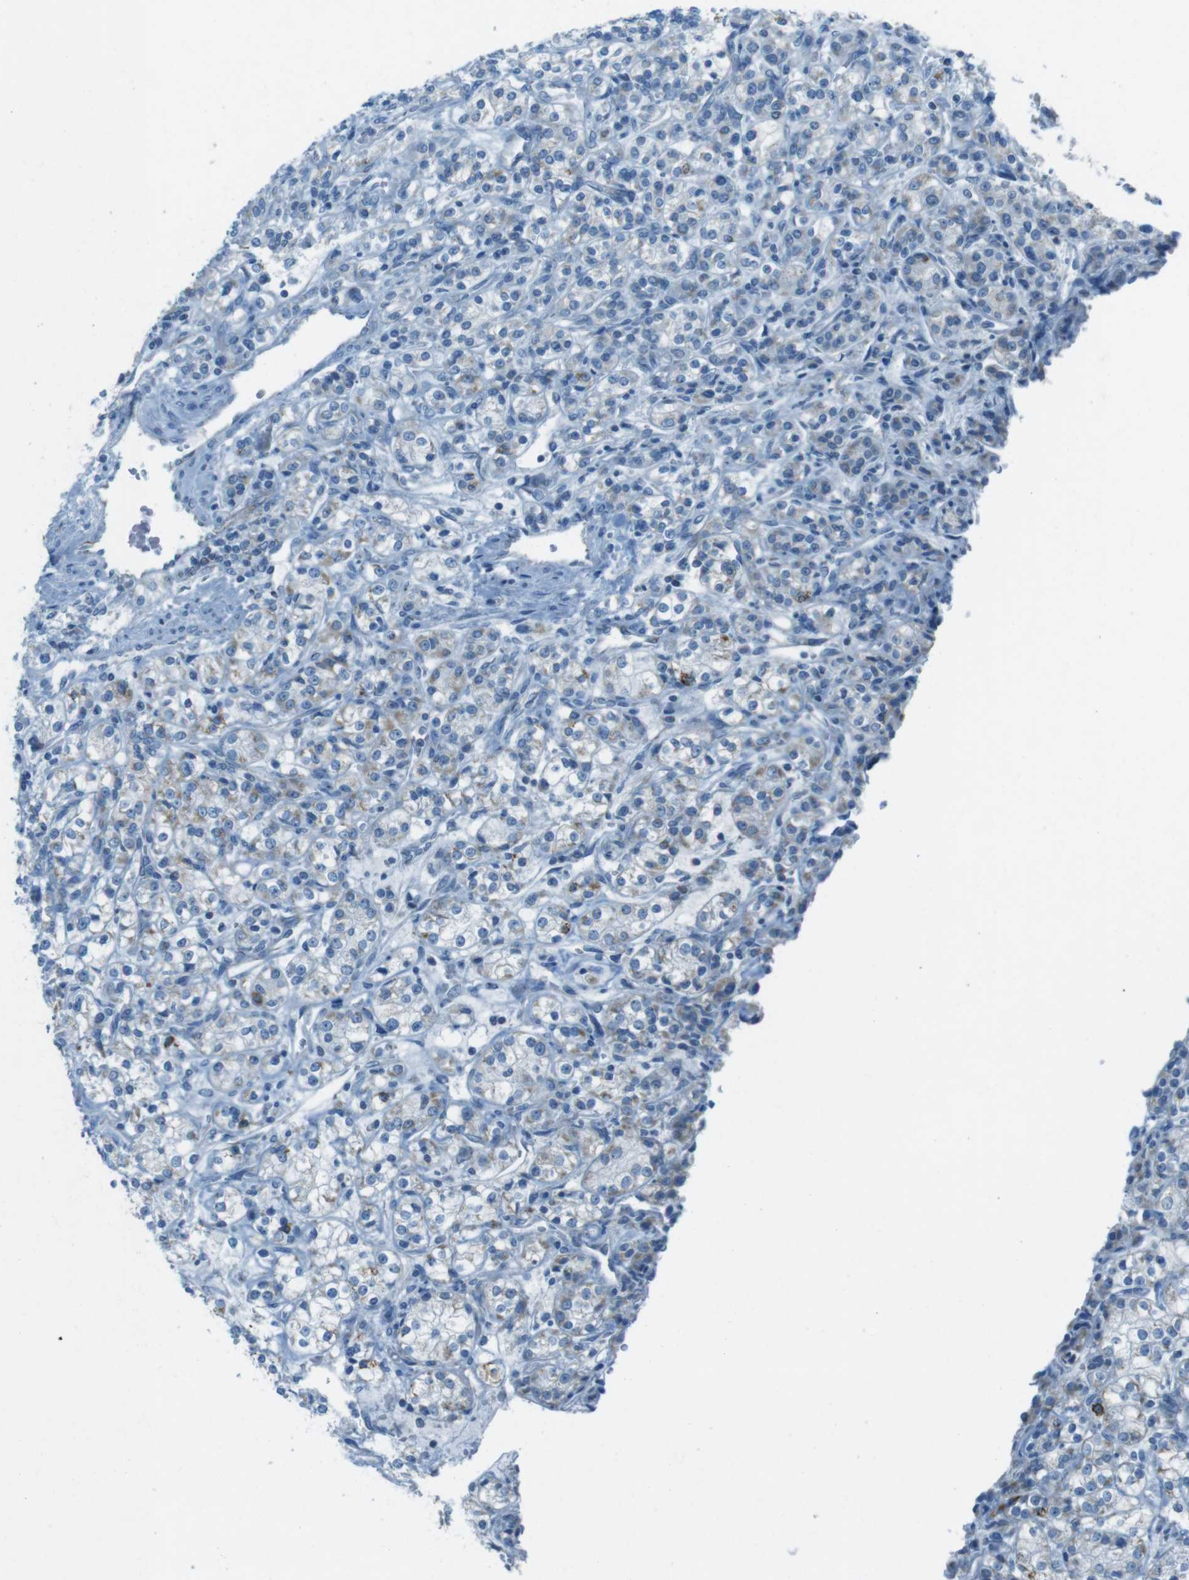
{"staining": {"intensity": "weak", "quantity": "<25%", "location": "cytoplasmic/membranous"}, "tissue": "renal cancer", "cell_type": "Tumor cells", "image_type": "cancer", "snomed": [{"axis": "morphology", "description": "Adenocarcinoma, NOS"}, {"axis": "topography", "description": "Kidney"}], "caption": "DAB immunohistochemical staining of adenocarcinoma (renal) demonstrates no significant positivity in tumor cells. (Stains: DAB (3,3'-diaminobenzidine) immunohistochemistry with hematoxylin counter stain, Microscopy: brightfield microscopy at high magnification).", "gene": "DNAJA3", "patient": {"sex": "male", "age": 77}}